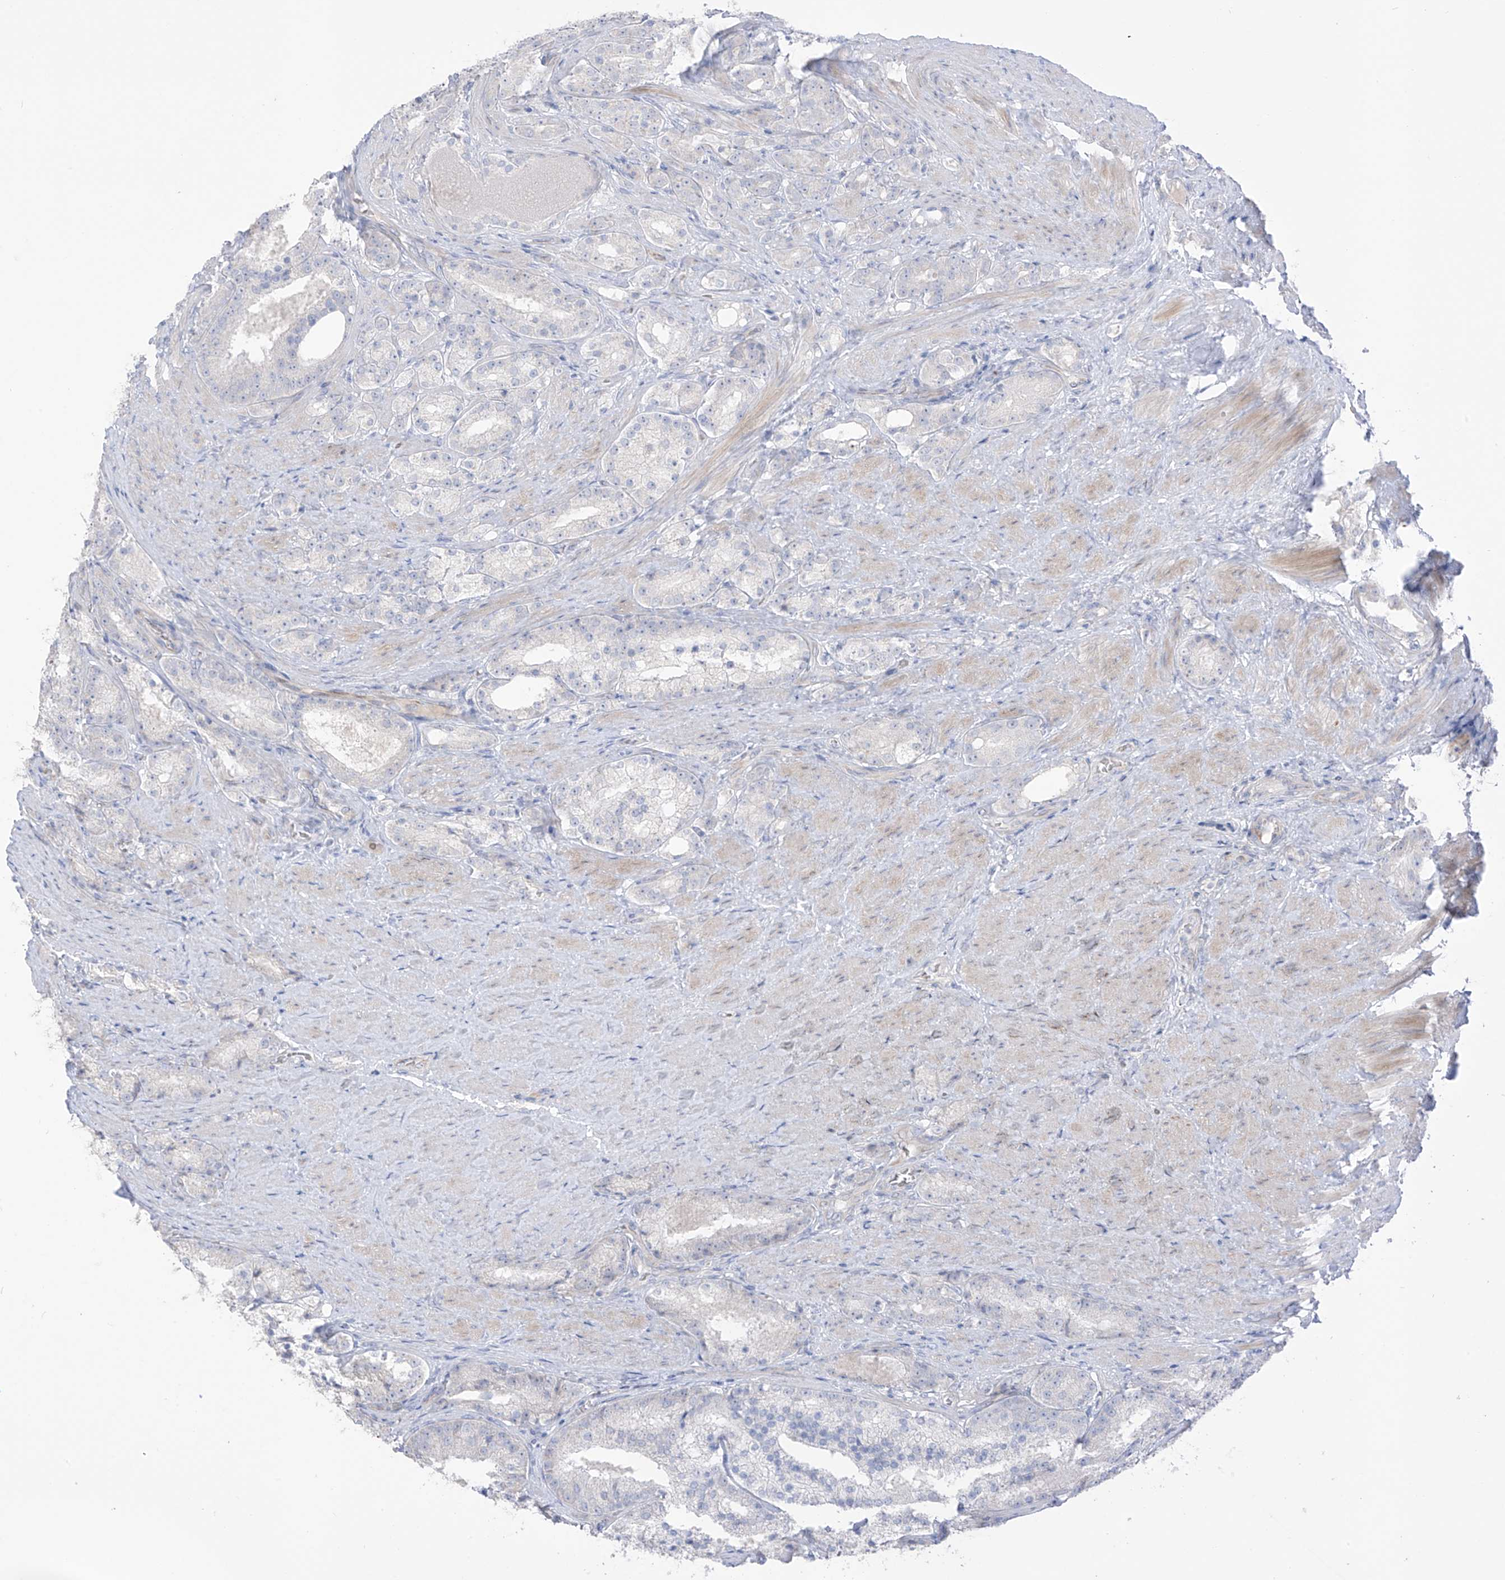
{"staining": {"intensity": "negative", "quantity": "none", "location": "none"}, "tissue": "prostate cancer", "cell_type": "Tumor cells", "image_type": "cancer", "snomed": [{"axis": "morphology", "description": "Adenocarcinoma, High grade"}, {"axis": "topography", "description": "Prostate"}], "caption": "This is an IHC image of human prostate adenocarcinoma (high-grade). There is no staining in tumor cells.", "gene": "ASPRV1", "patient": {"sex": "male", "age": 60}}